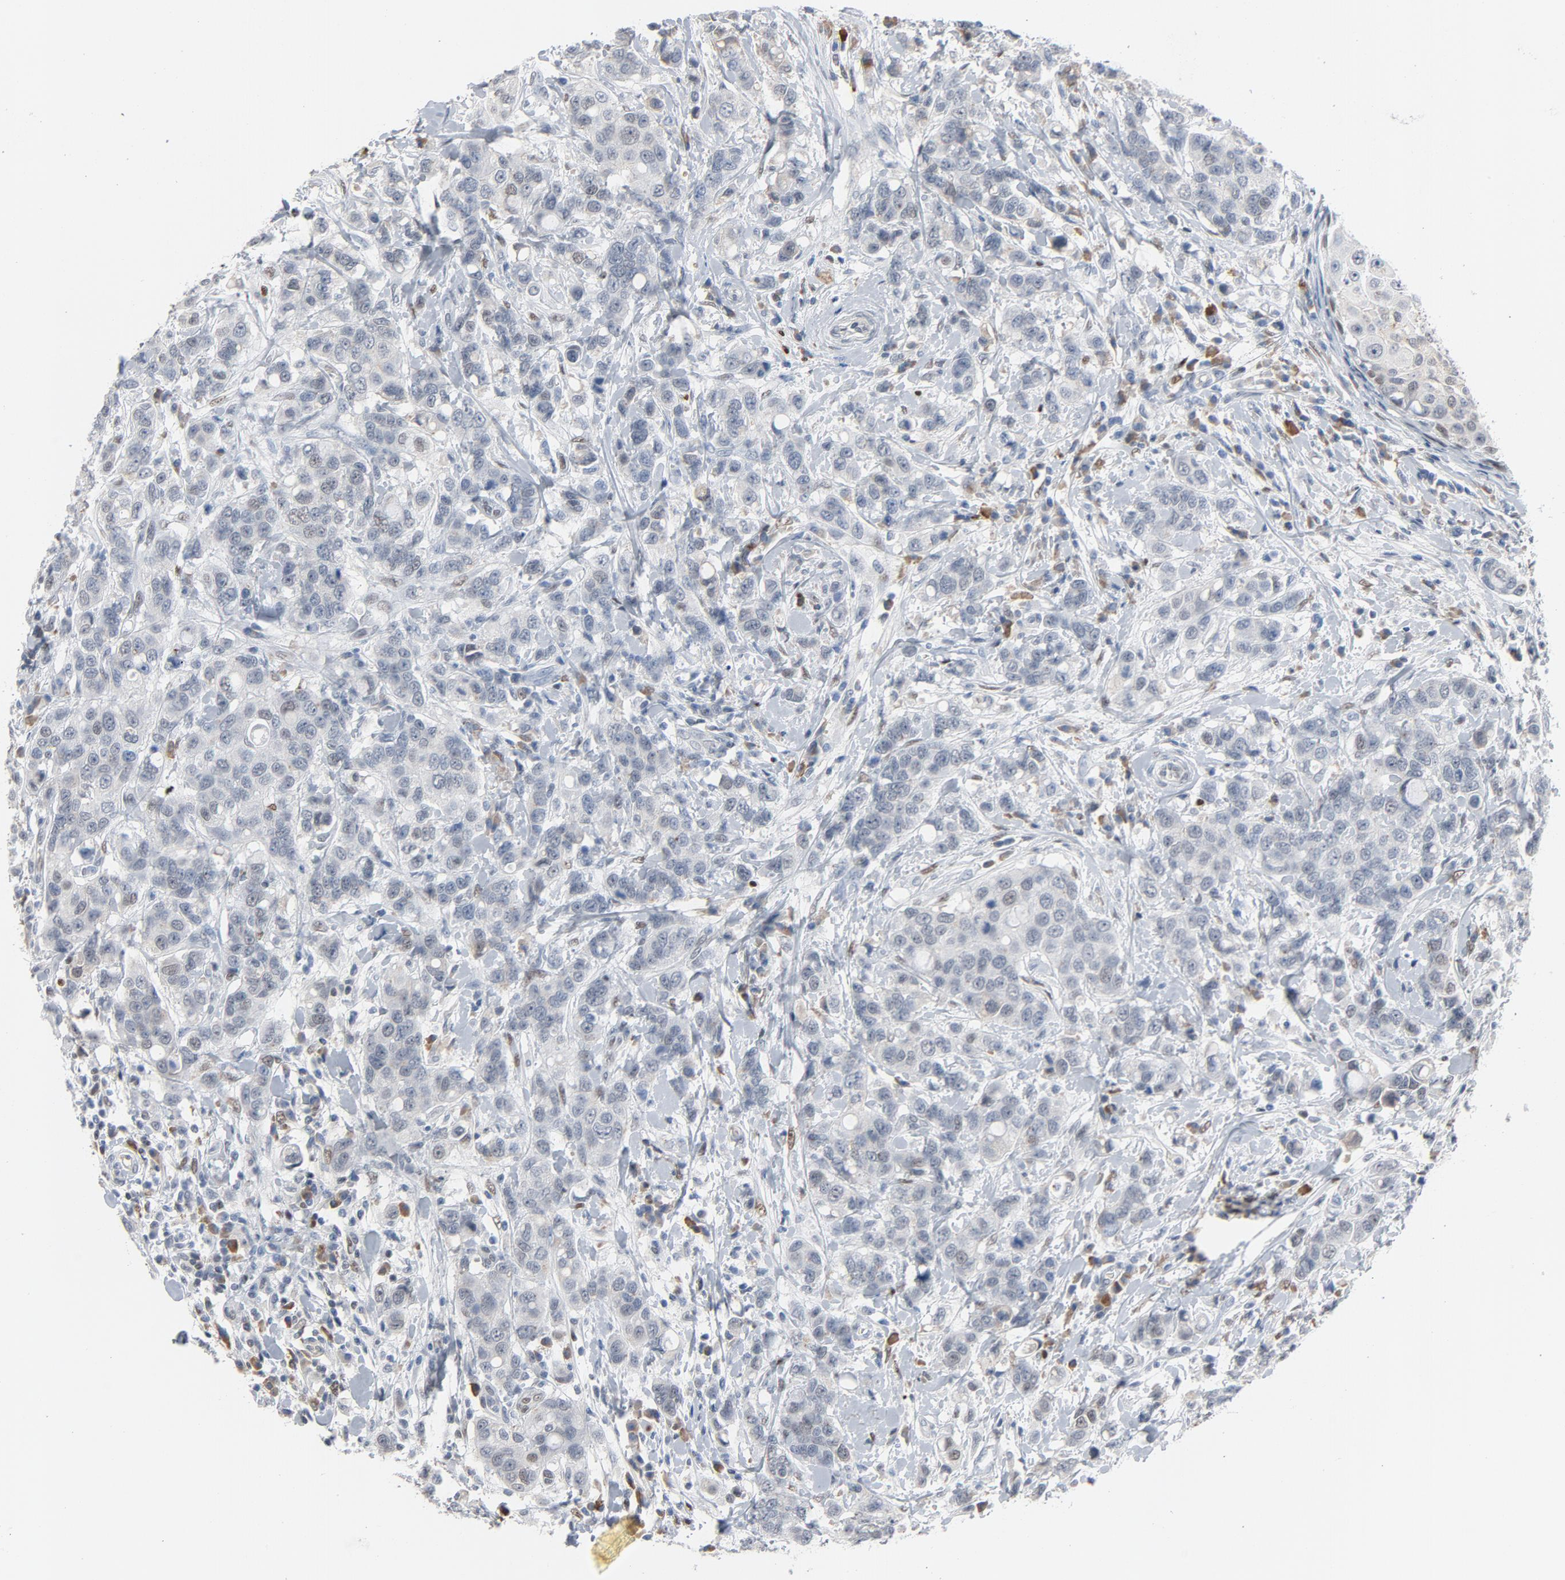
{"staining": {"intensity": "negative", "quantity": "none", "location": "none"}, "tissue": "breast cancer", "cell_type": "Tumor cells", "image_type": "cancer", "snomed": [{"axis": "morphology", "description": "Duct carcinoma"}, {"axis": "topography", "description": "Breast"}], "caption": "Tumor cells show no significant expression in breast intraductal carcinoma.", "gene": "FOXP1", "patient": {"sex": "female", "age": 27}}